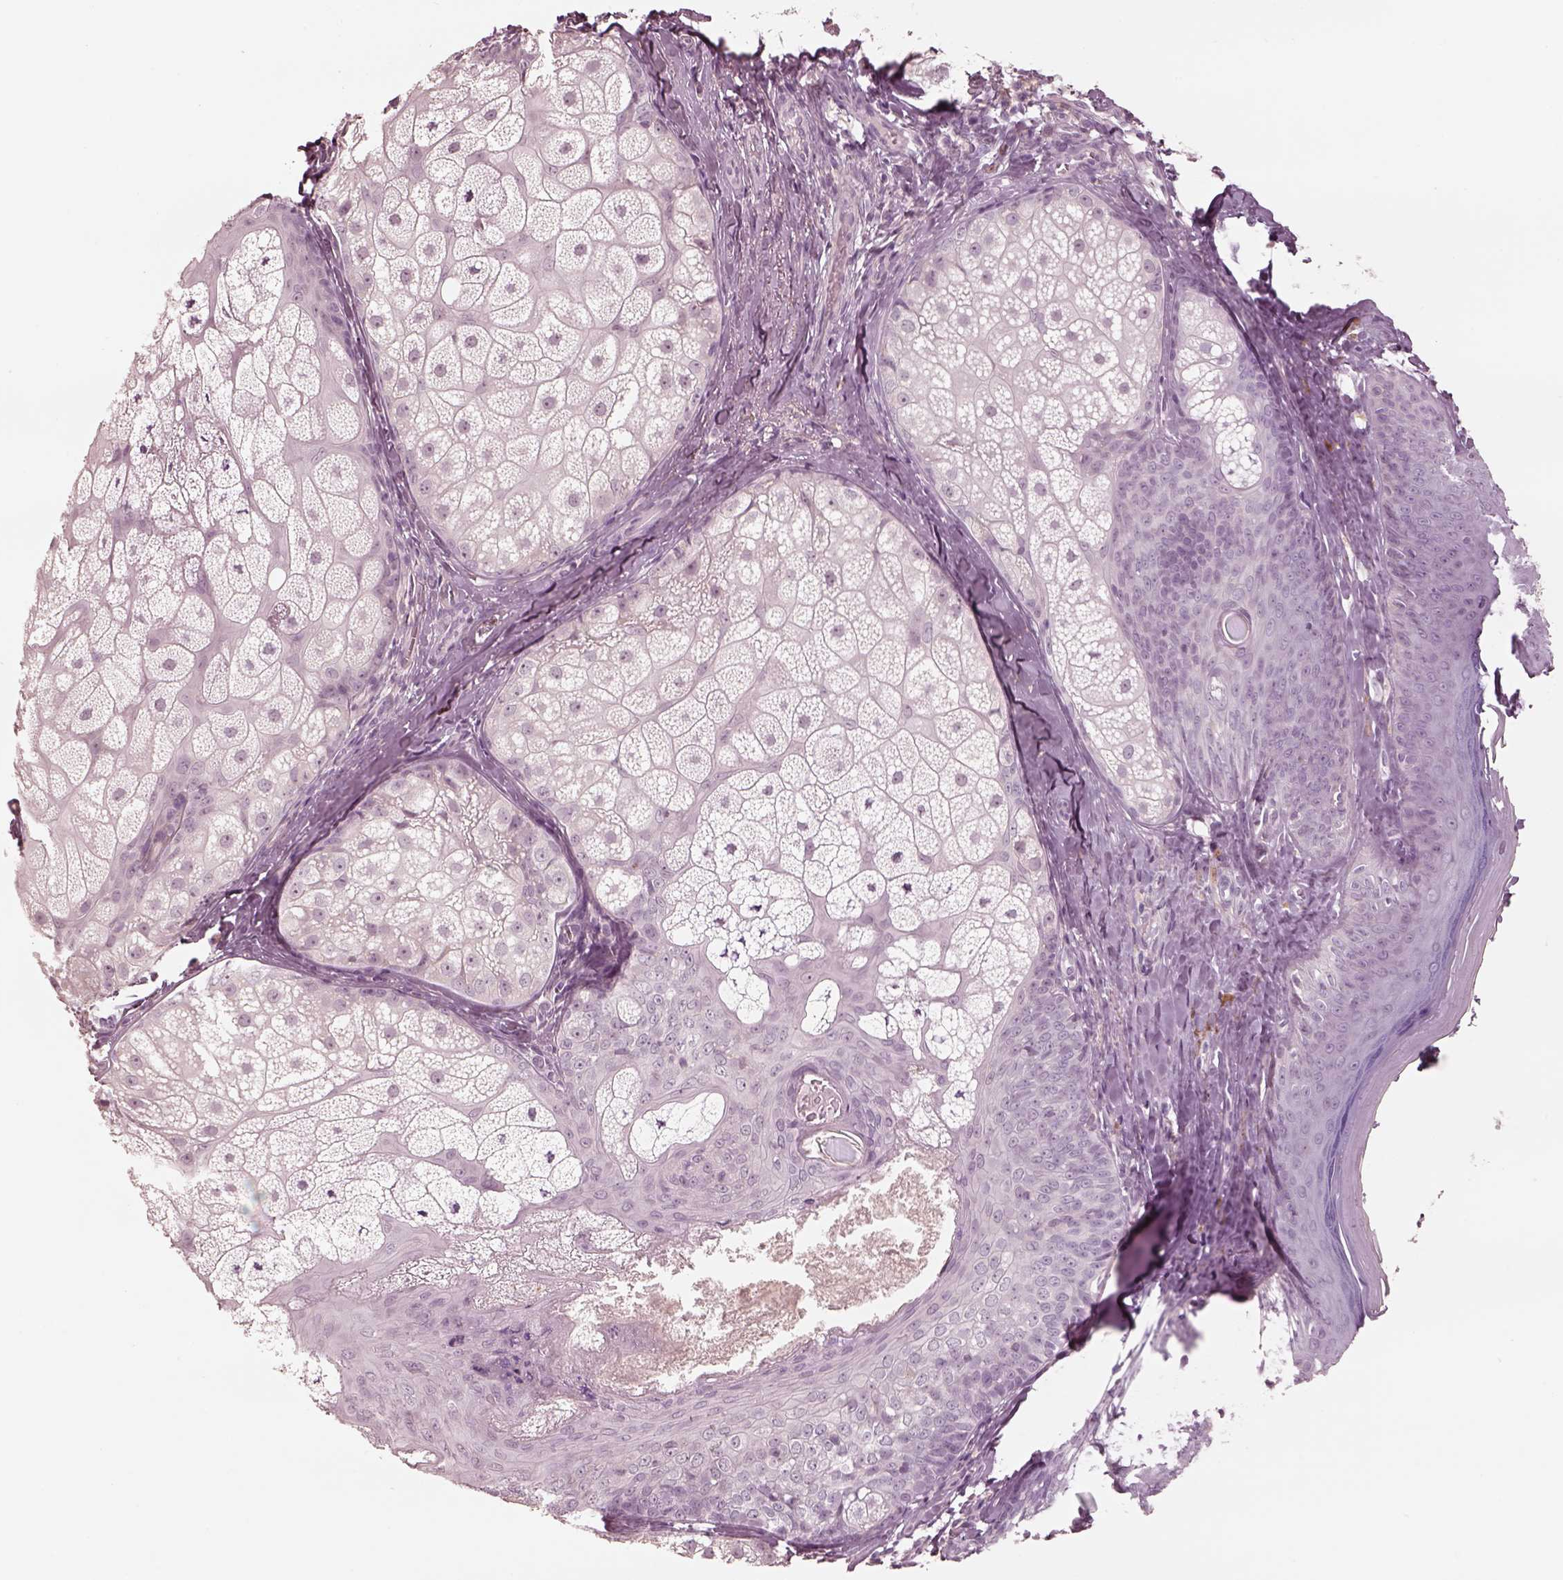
{"staining": {"intensity": "negative", "quantity": "none", "location": "none"}, "tissue": "skin cancer", "cell_type": "Tumor cells", "image_type": "cancer", "snomed": [{"axis": "morphology", "description": "Basal cell carcinoma"}, {"axis": "topography", "description": "Skin"}], "caption": "Tumor cells show no significant protein staining in basal cell carcinoma (skin).", "gene": "DNAAF9", "patient": {"sex": "male", "age": 57}}